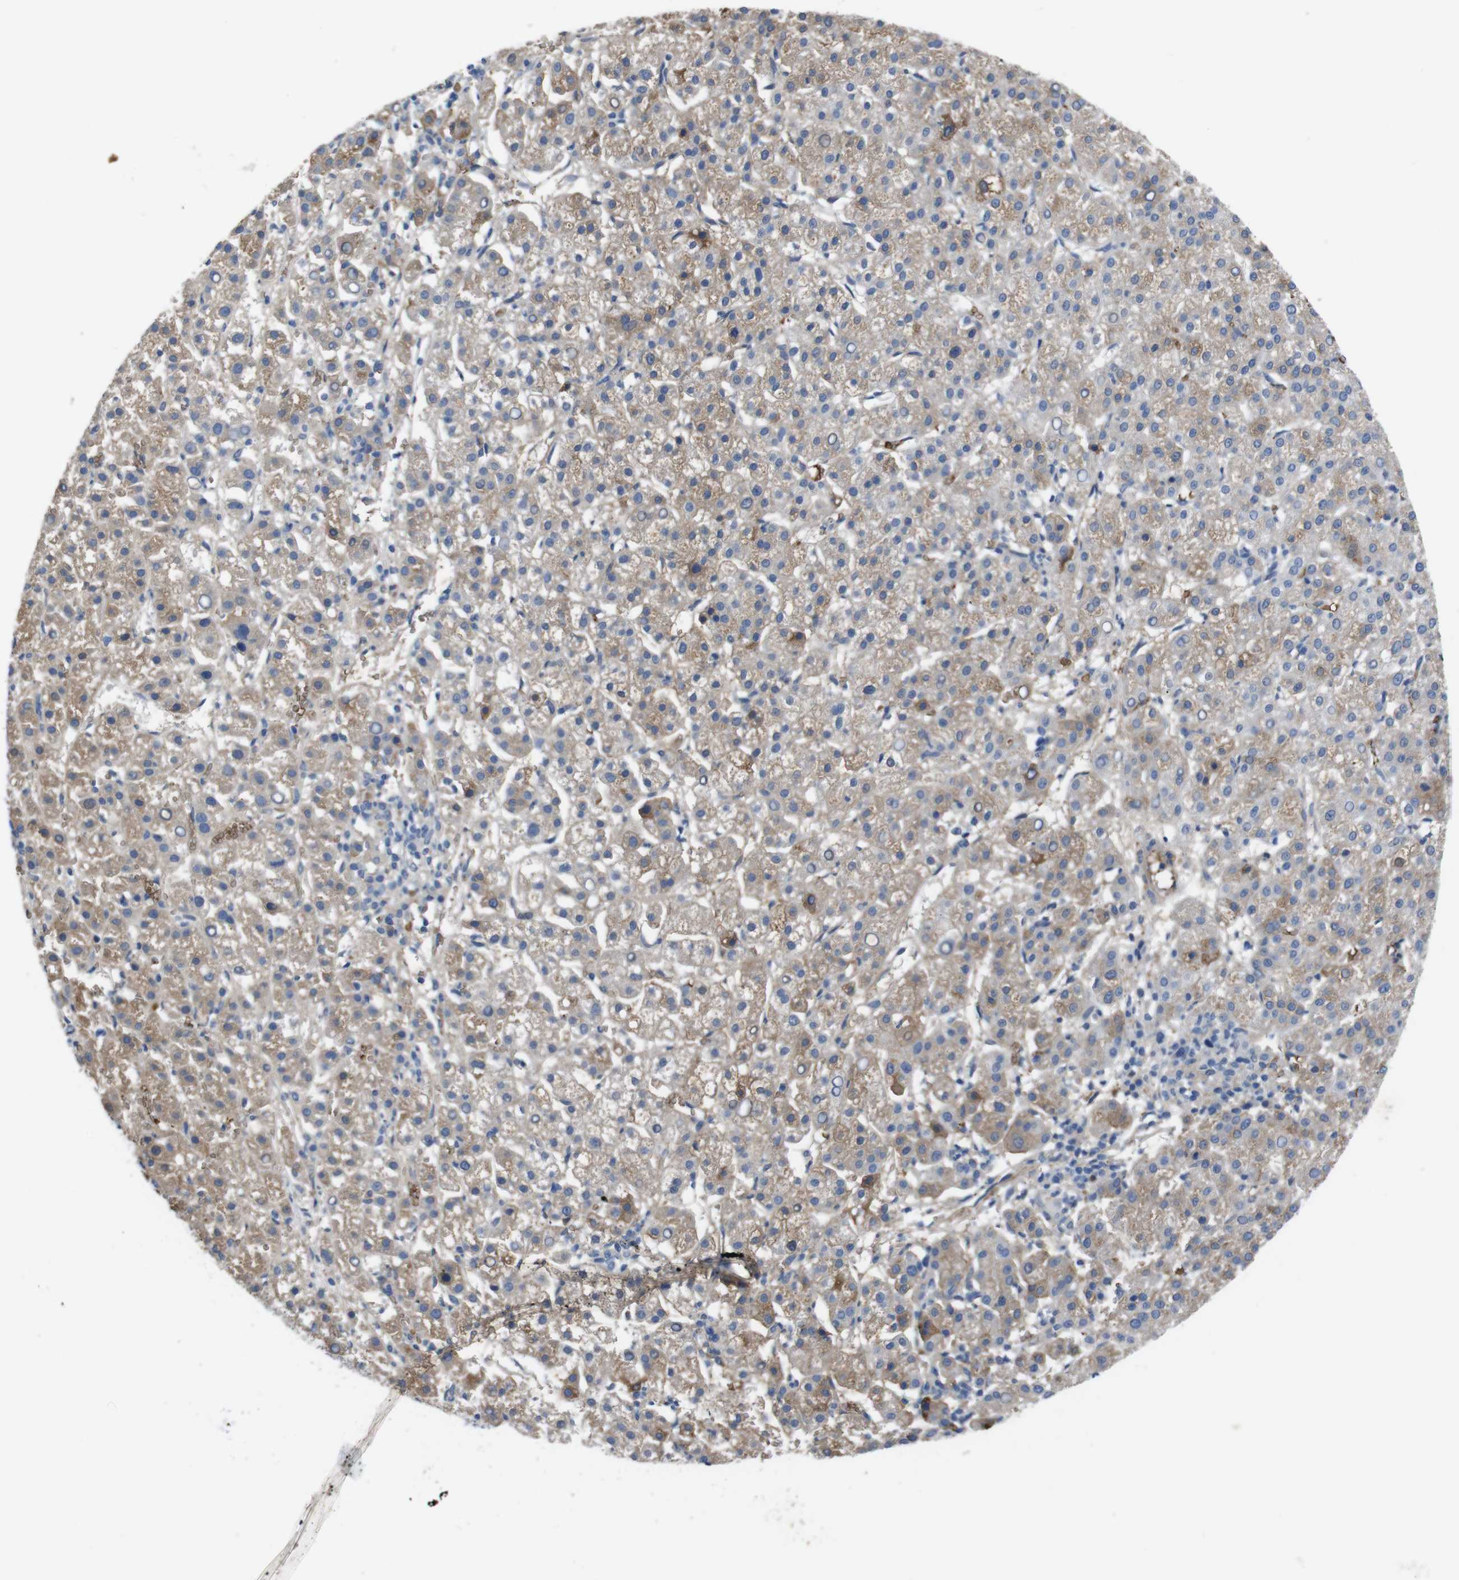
{"staining": {"intensity": "weak", "quantity": "25%-75%", "location": "cytoplasmic/membranous"}, "tissue": "liver cancer", "cell_type": "Tumor cells", "image_type": "cancer", "snomed": [{"axis": "morphology", "description": "Carcinoma, Hepatocellular, NOS"}, {"axis": "topography", "description": "Liver"}], "caption": "This is a histology image of IHC staining of liver hepatocellular carcinoma, which shows weak expression in the cytoplasmic/membranous of tumor cells.", "gene": "SPTB", "patient": {"sex": "female", "age": 58}}